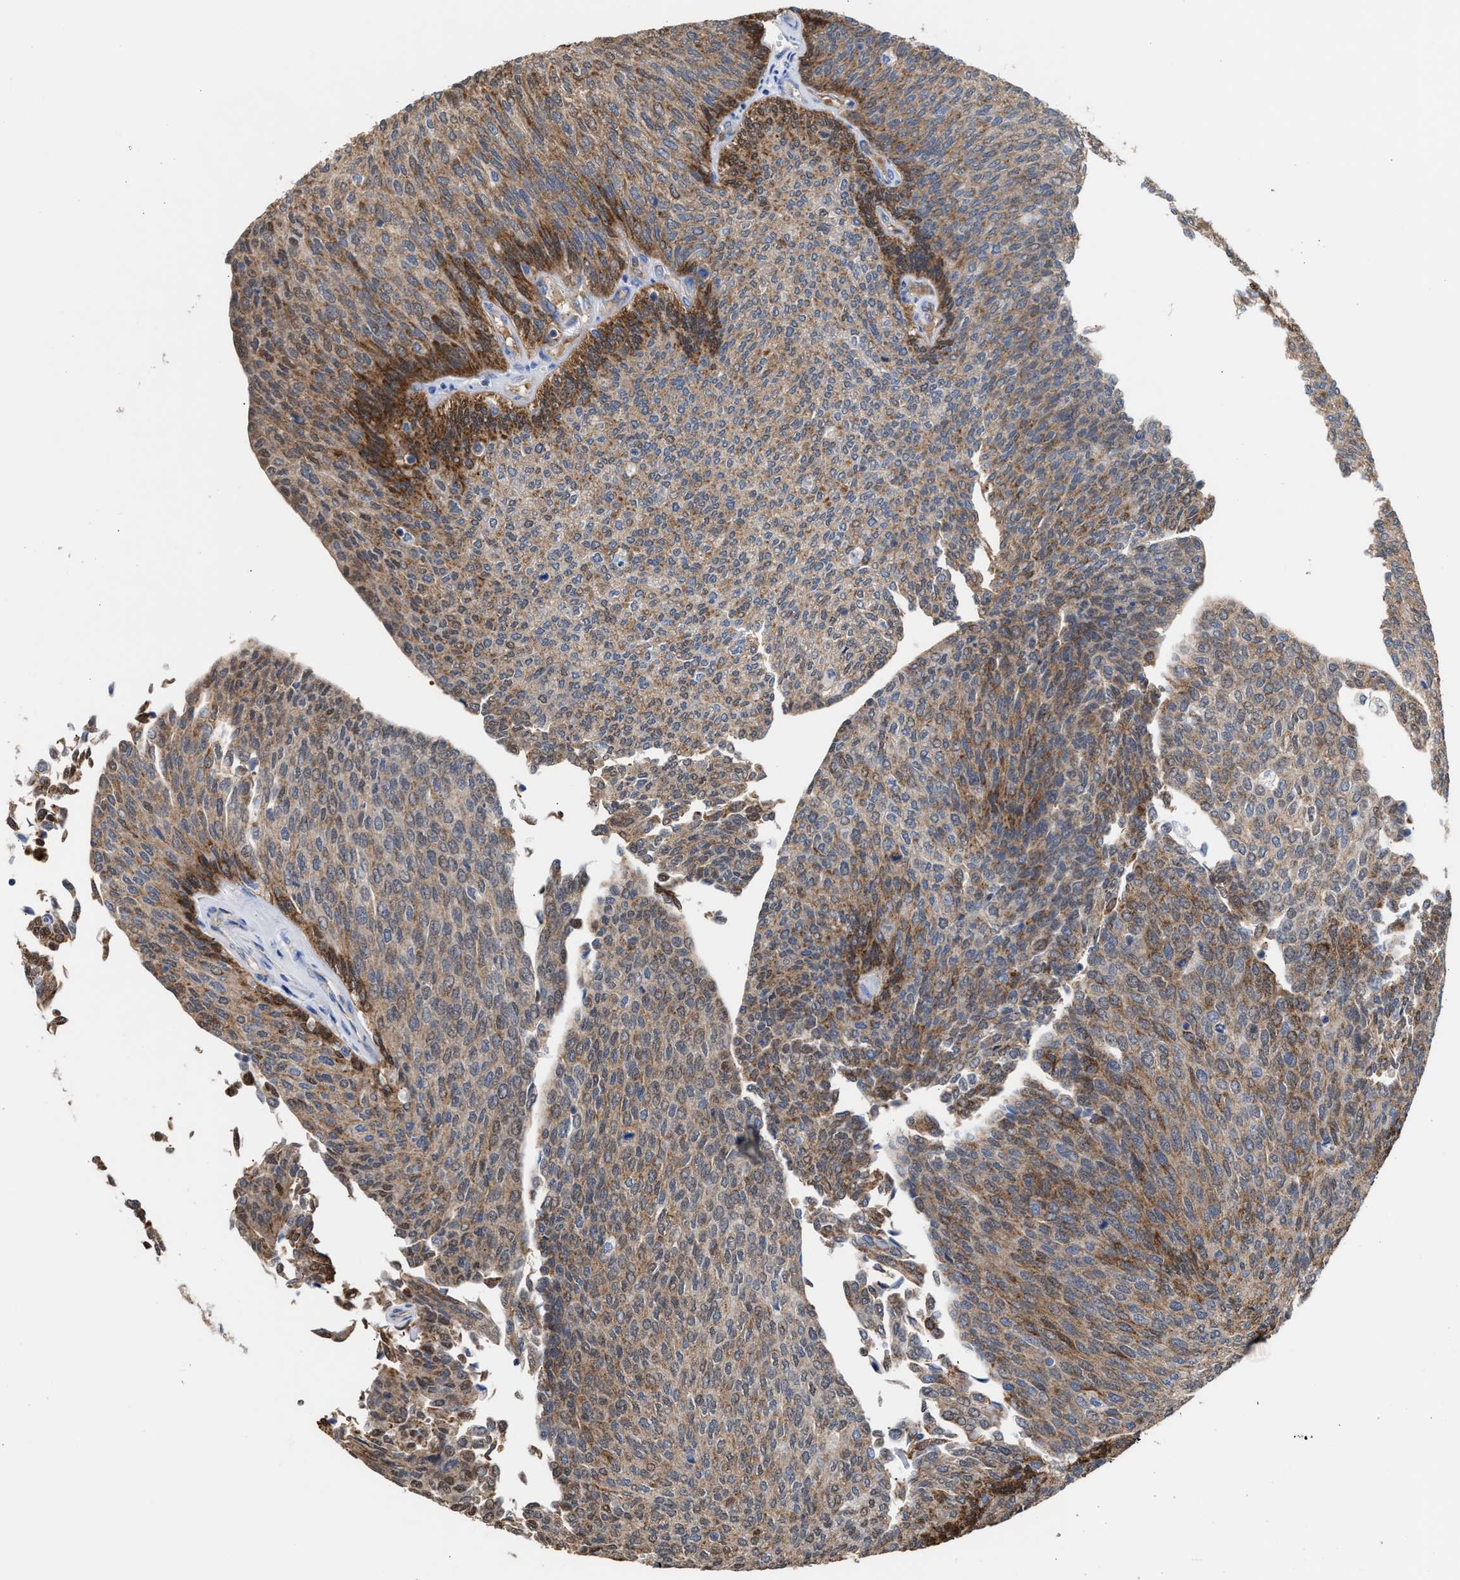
{"staining": {"intensity": "strong", "quantity": "25%-75%", "location": "cytoplasmic/membranous"}, "tissue": "urothelial cancer", "cell_type": "Tumor cells", "image_type": "cancer", "snomed": [{"axis": "morphology", "description": "Urothelial carcinoma, Low grade"}, {"axis": "topography", "description": "Urinary bladder"}], "caption": "Protein staining displays strong cytoplasmic/membranous expression in approximately 25%-75% of tumor cells in low-grade urothelial carcinoma.", "gene": "MECR", "patient": {"sex": "female", "age": 79}}